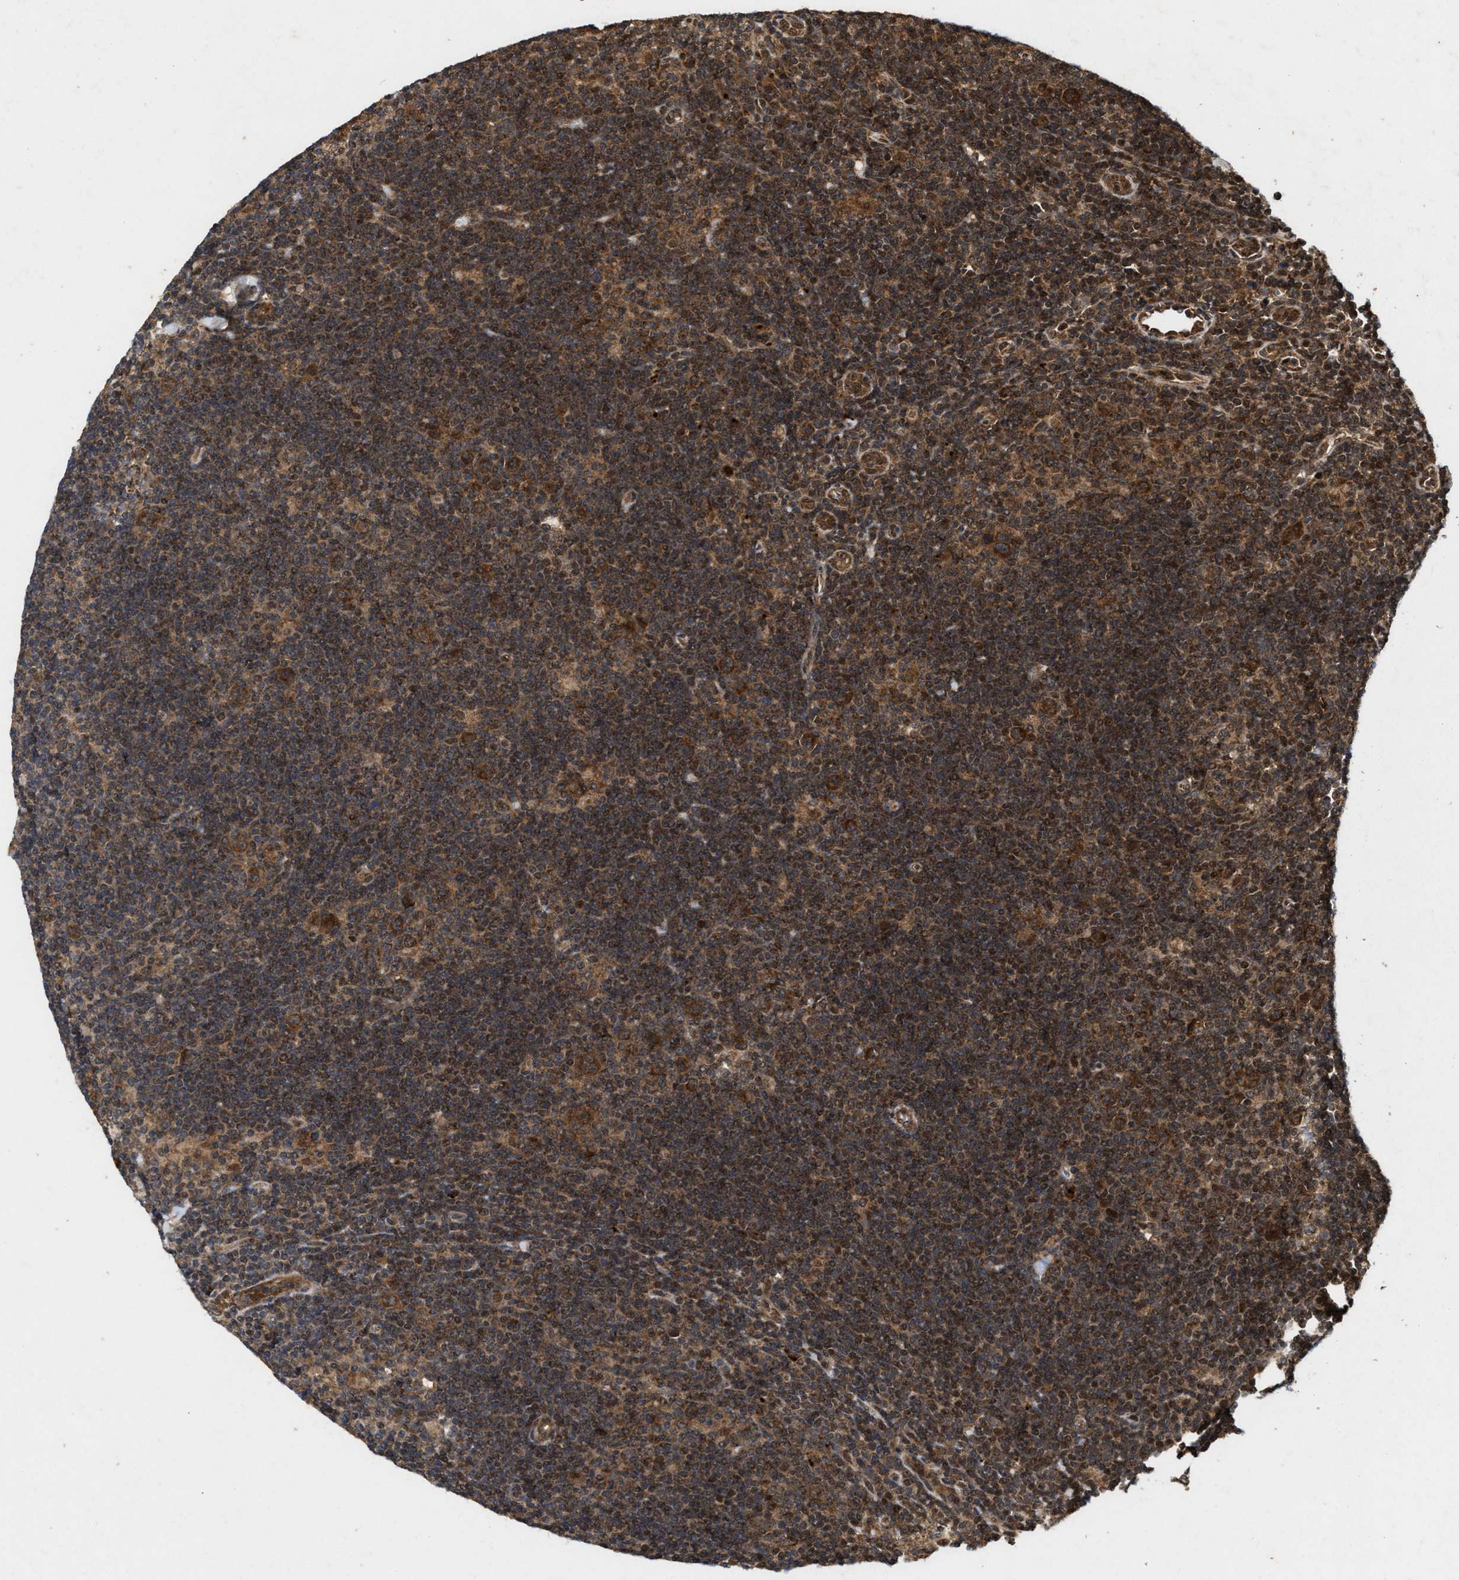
{"staining": {"intensity": "moderate", "quantity": ">75%", "location": "cytoplasmic/membranous"}, "tissue": "lymphoma", "cell_type": "Tumor cells", "image_type": "cancer", "snomed": [{"axis": "morphology", "description": "Hodgkin's disease, NOS"}, {"axis": "topography", "description": "Lymph node"}], "caption": "An image of lymphoma stained for a protein reveals moderate cytoplasmic/membranous brown staining in tumor cells.", "gene": "CFLAR", "patient": {"sex": "female", "age": 57}}